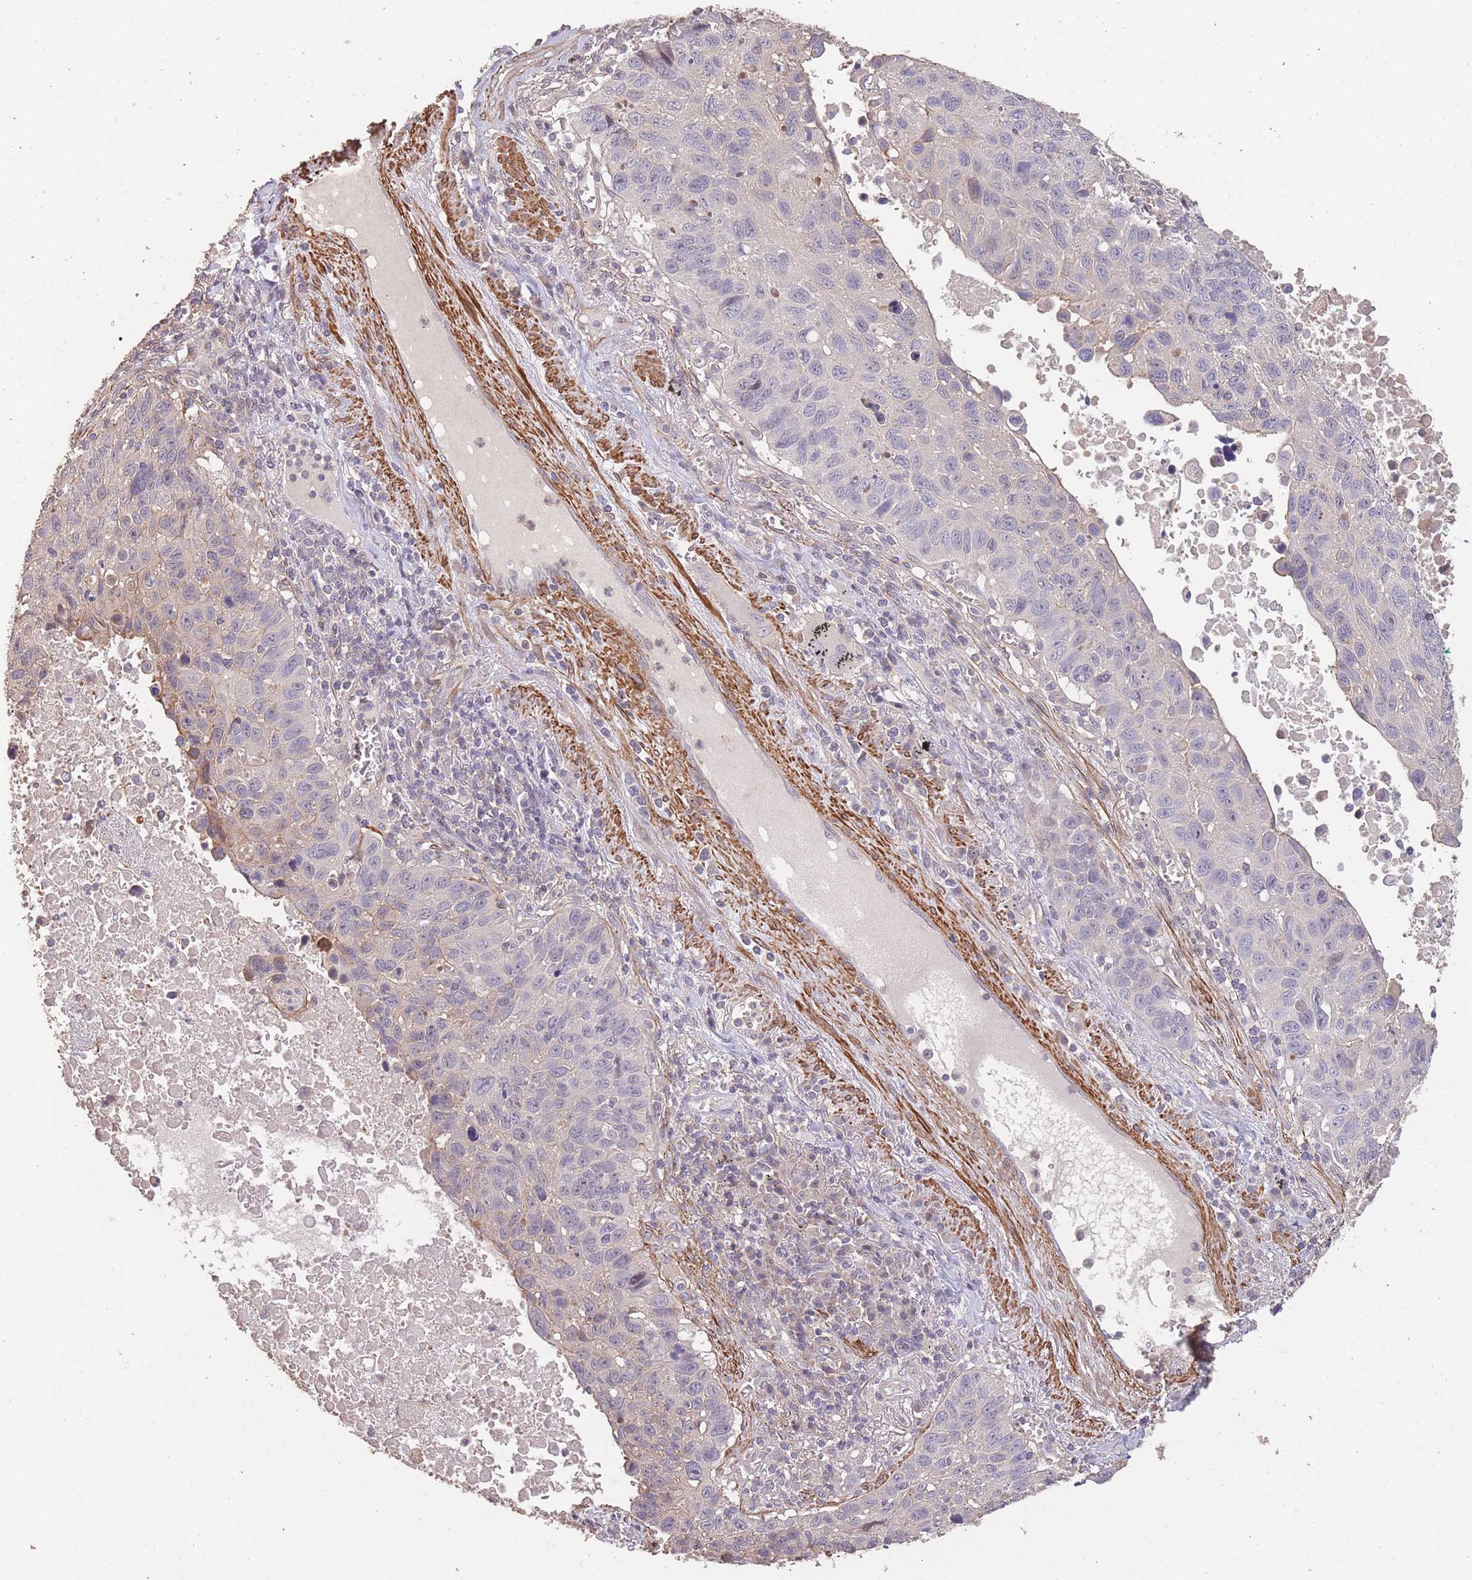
{"staining": {"intensity": "negative", "quantity": "none", "location": "none"}, "tissue": "lung cancer", "cell_type": "Tumor cells", "image_type": "cancer", "snomed": [{"axis": "morphology", "description": "Squamous cell carcinoma, NOS"}, {"axis": "topography", "description": "Lung"}], "caption": "A high-resolution photomicrograph shows IHC staining of lung squamous cell carcinoma, which reveals no significant positivity in tumor cells. (DAB immunohistochemistry (IHC), high magnification).", "gene": "NLRC4", "patient": {"sex": "male", "age": 66}}